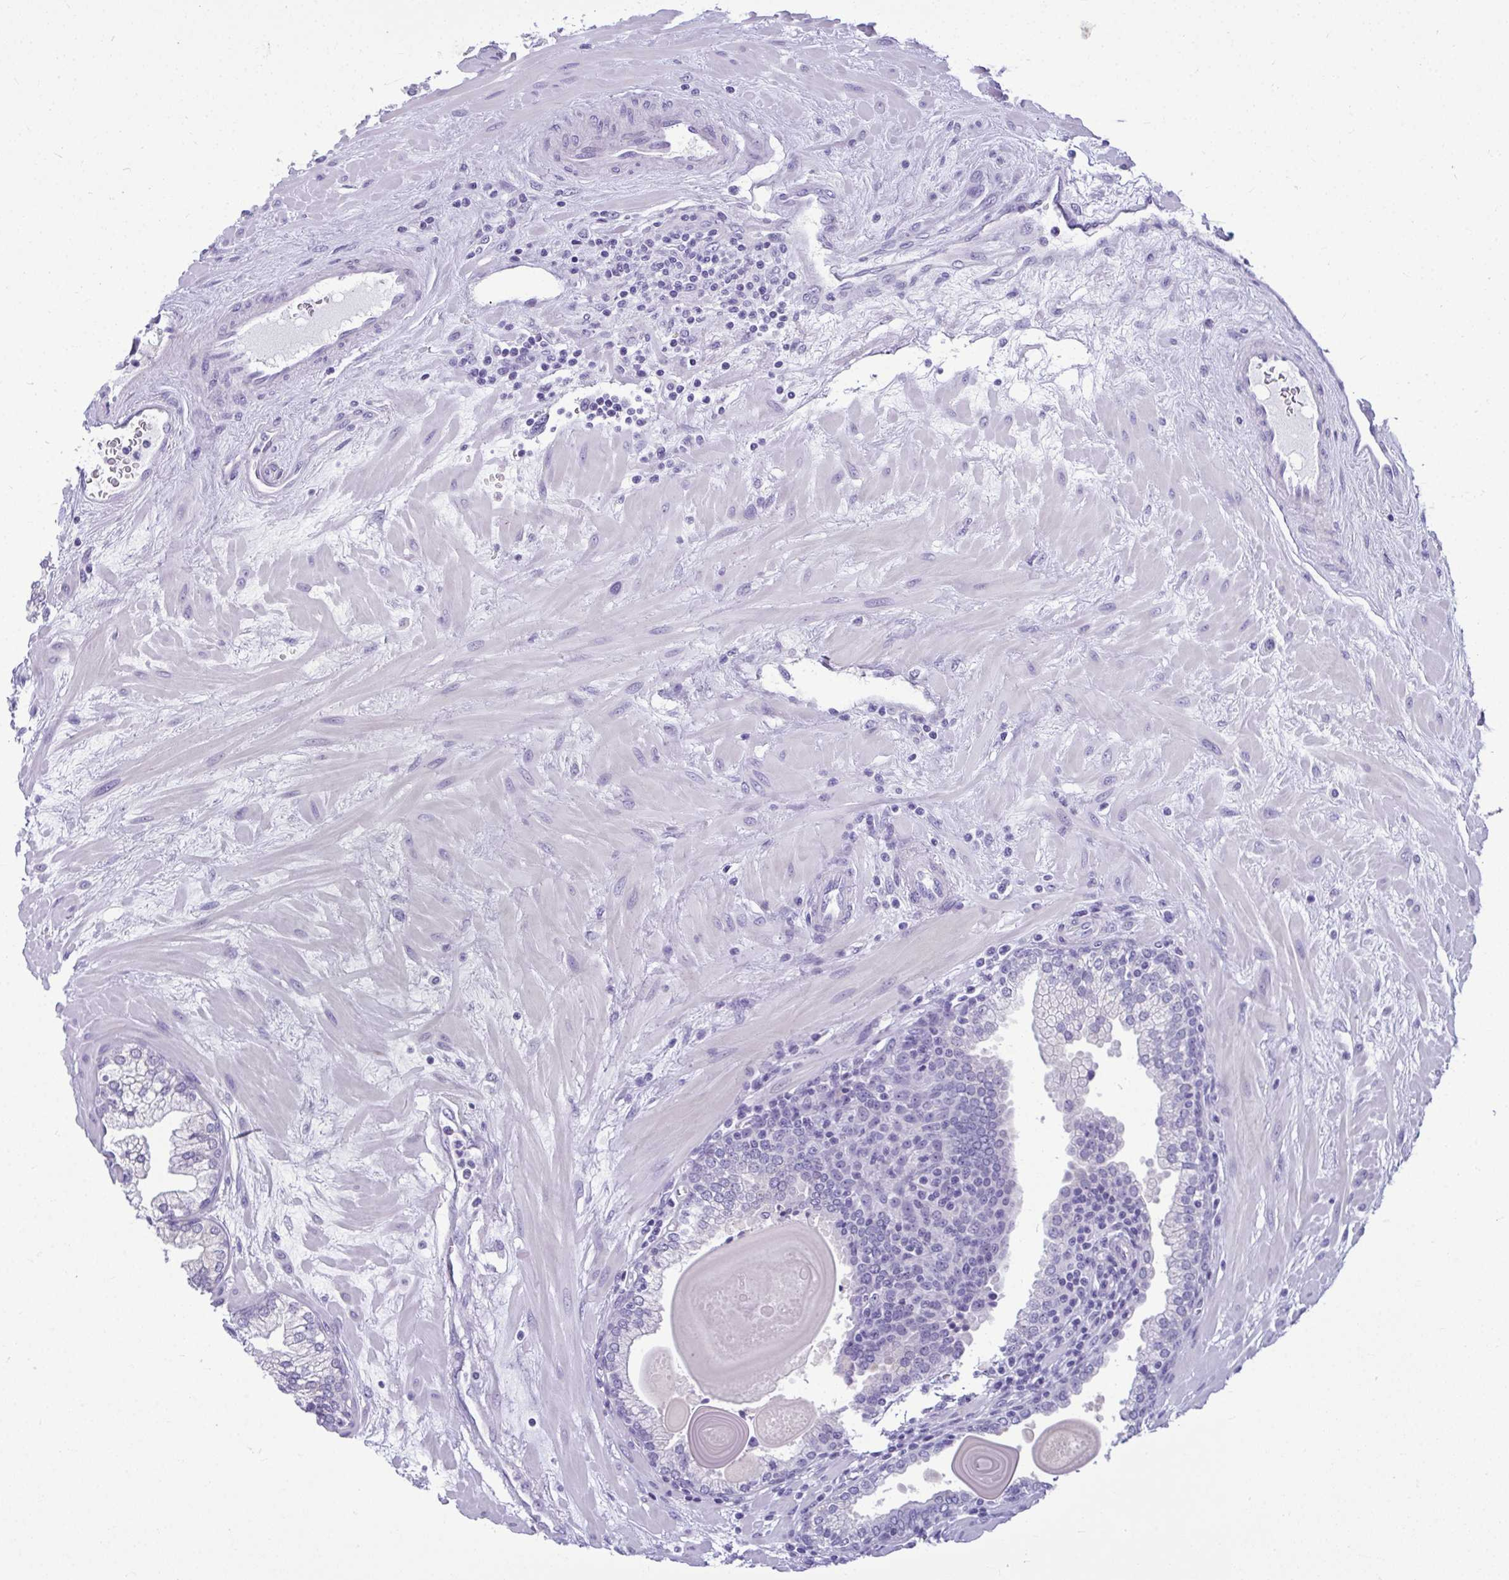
{"staining": {"intensity": "negative", "quantity": "none", "location": "none"}, "tissue": "prostate", "cell_type": "Glandular cells", "image_type": "normal", "snomed": [{"axis": "morphology", "description": "Normal tissue, NOS"}, {"axis": "topography", "description": "Prostate"}, {"axis": "topography", "description": "Peripheral nerve tissue"}], "caption": "Protein analysis of benign prostate exhibits no significant positivity in glandular cells.", "gene": "SERPINI1", "patient": {"sex": "male", "age": 61}}